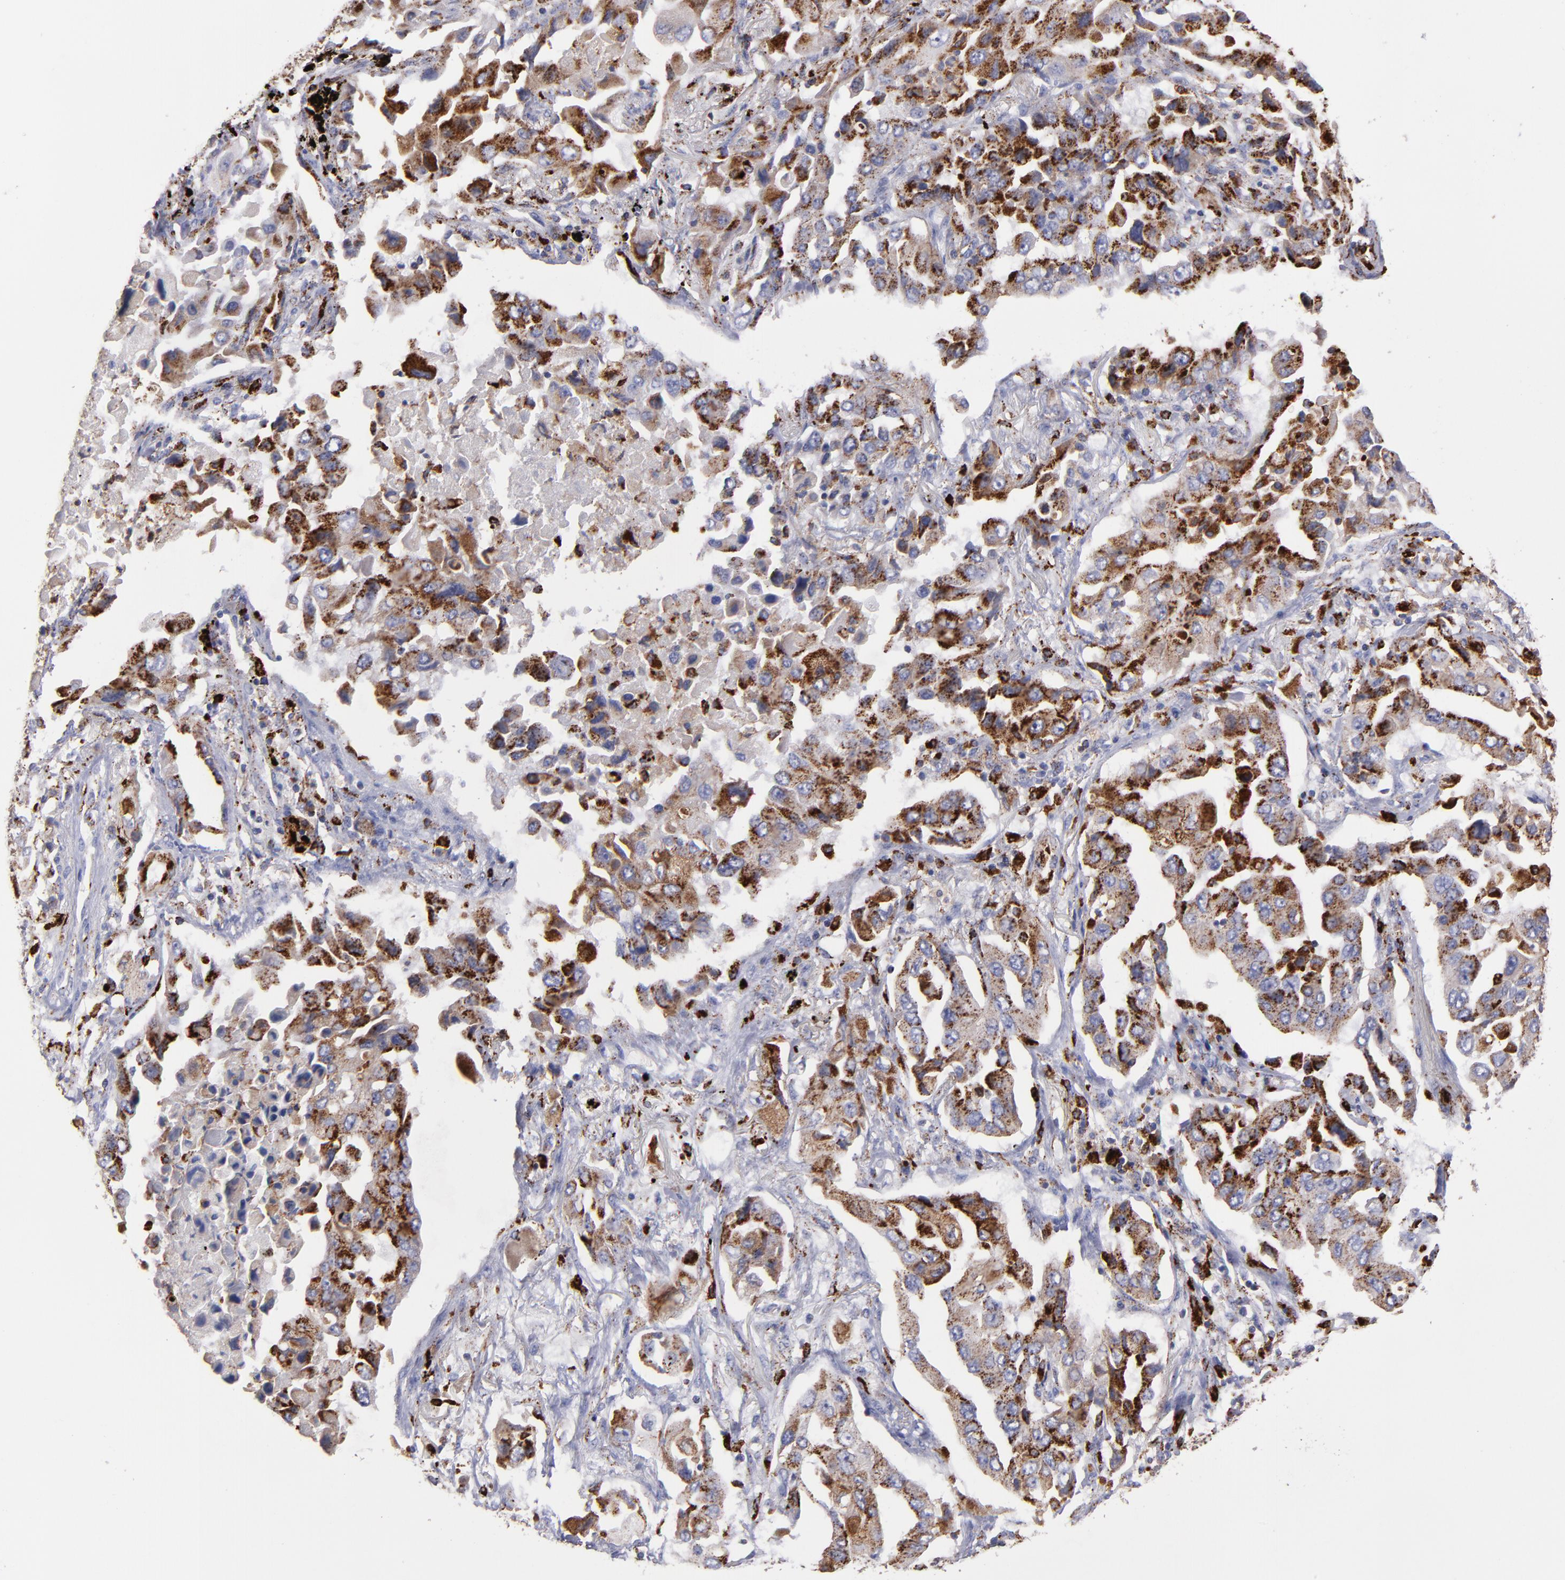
{"staining": {"intensity": "moderate", "quantity": ">75%", "location": "cytoplasmic/membranous"}, "tissue": "lung cancer", "cell_type": "Tumor cells", "image_type": "cancer", "snomed": [{"axis": "morphology", "description": "Adenocarcinoma, NOS"}, {"axis": "topography", "description": "Lung"}], "caption": "Protein staining demonstrates moderate cytoplasmic/membranous expression in approximately >75% of tumor cells in lung cancer (adenocarcinoma).", "gene": "CTSS", "patient": {"sex": "female", "age": 65}}